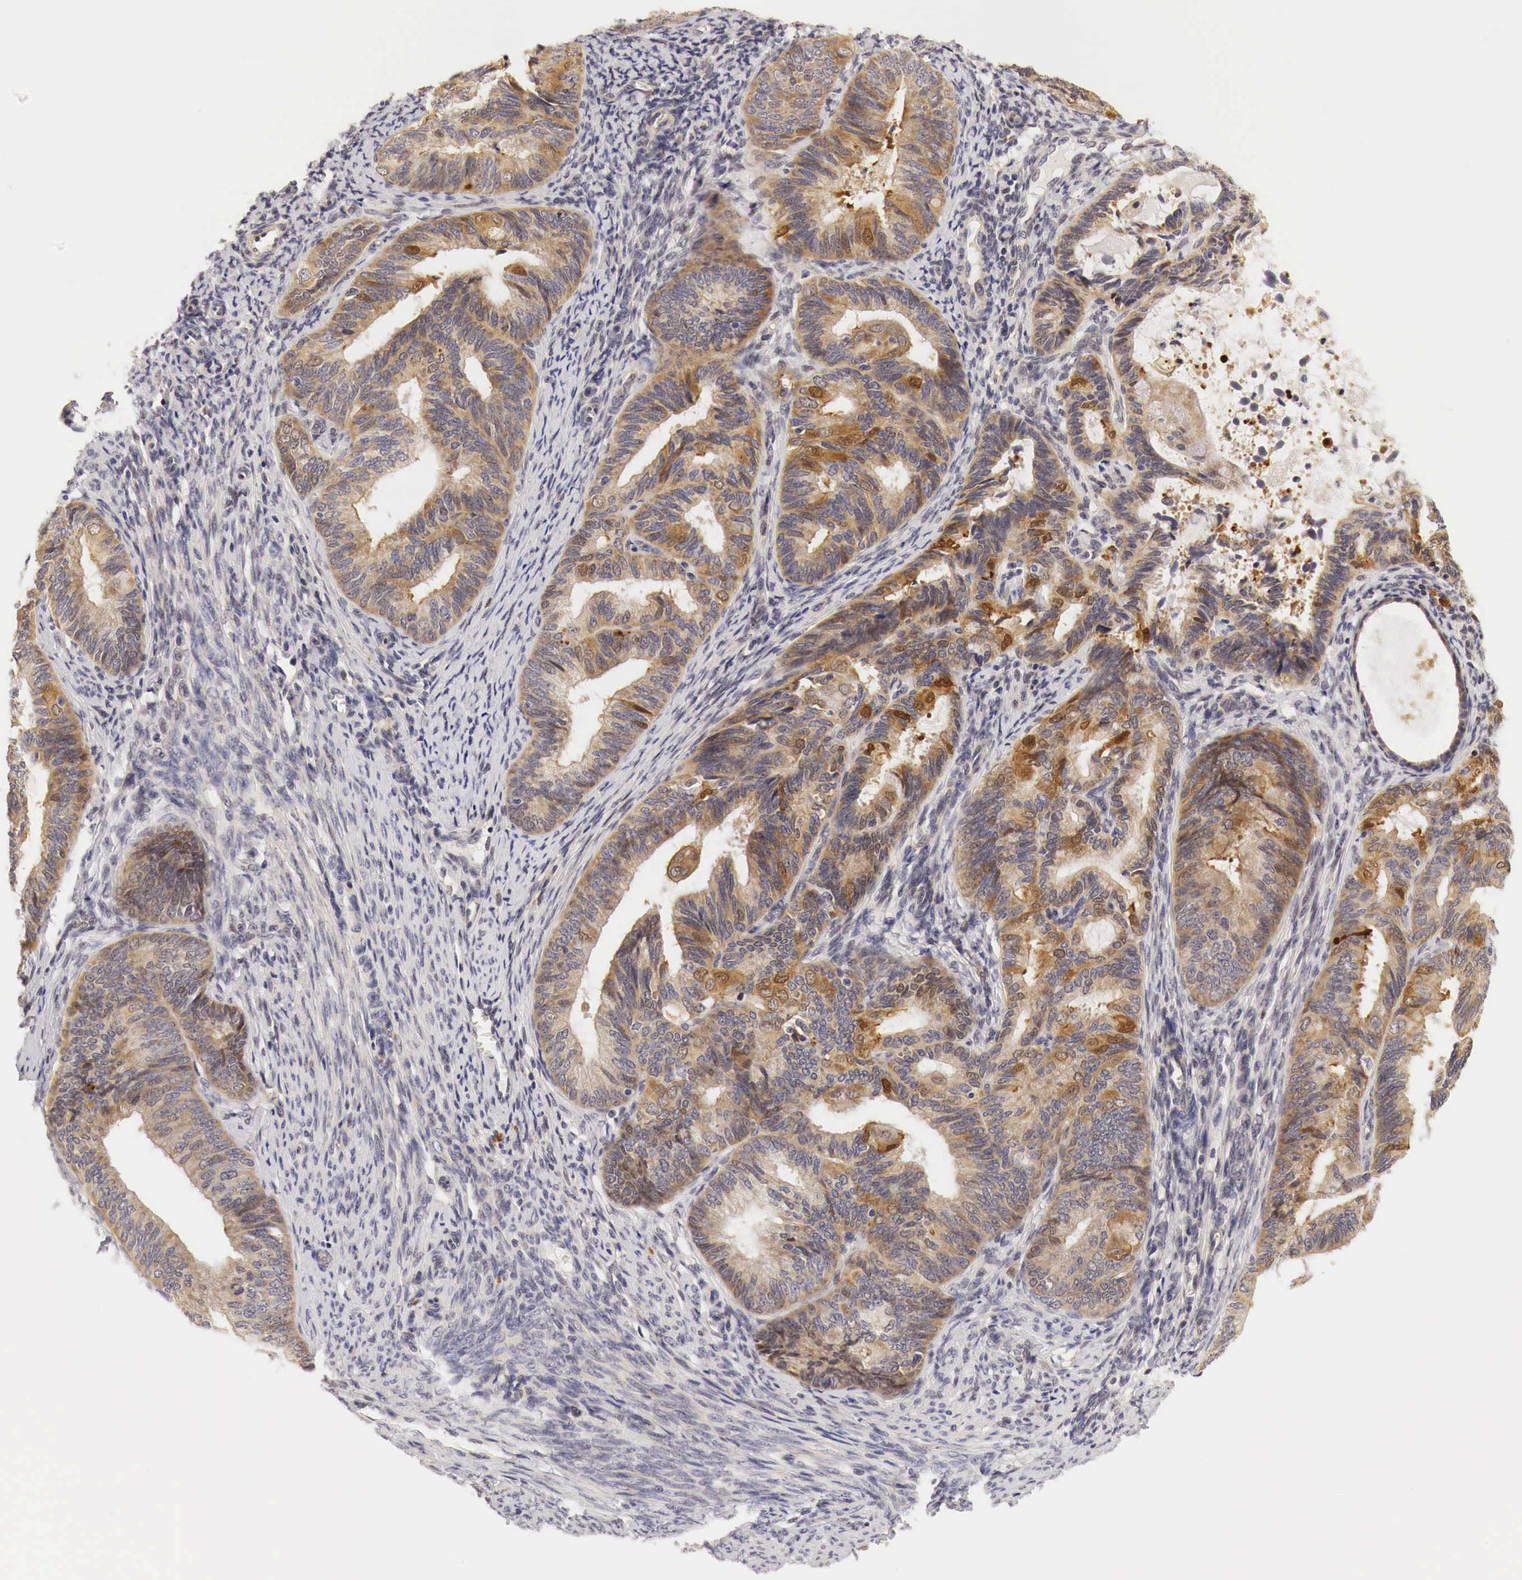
{"staining": {"intensity": "weak", "quantity": "25%-75%", "location": "cytoplasmic/membranous"}, "tissue": "endometrial cancer", "cell_type": "Tumor cells", "image_type": "cancer", "snomed": [{"axis": "morphology", "description": "Adenocarcinoma, NOS"}, {"axis": "topography", "description": "Endometrium"}], "caption": "Immunohistochemistry of human adenocarcinoma (endometrial) exhibits low levels of weak cytoplasmic/membranous expression in approximately 25%-75% of tumor cells.", "gene": "CASP3", "patient": {"sex": "female", "age": 63}}